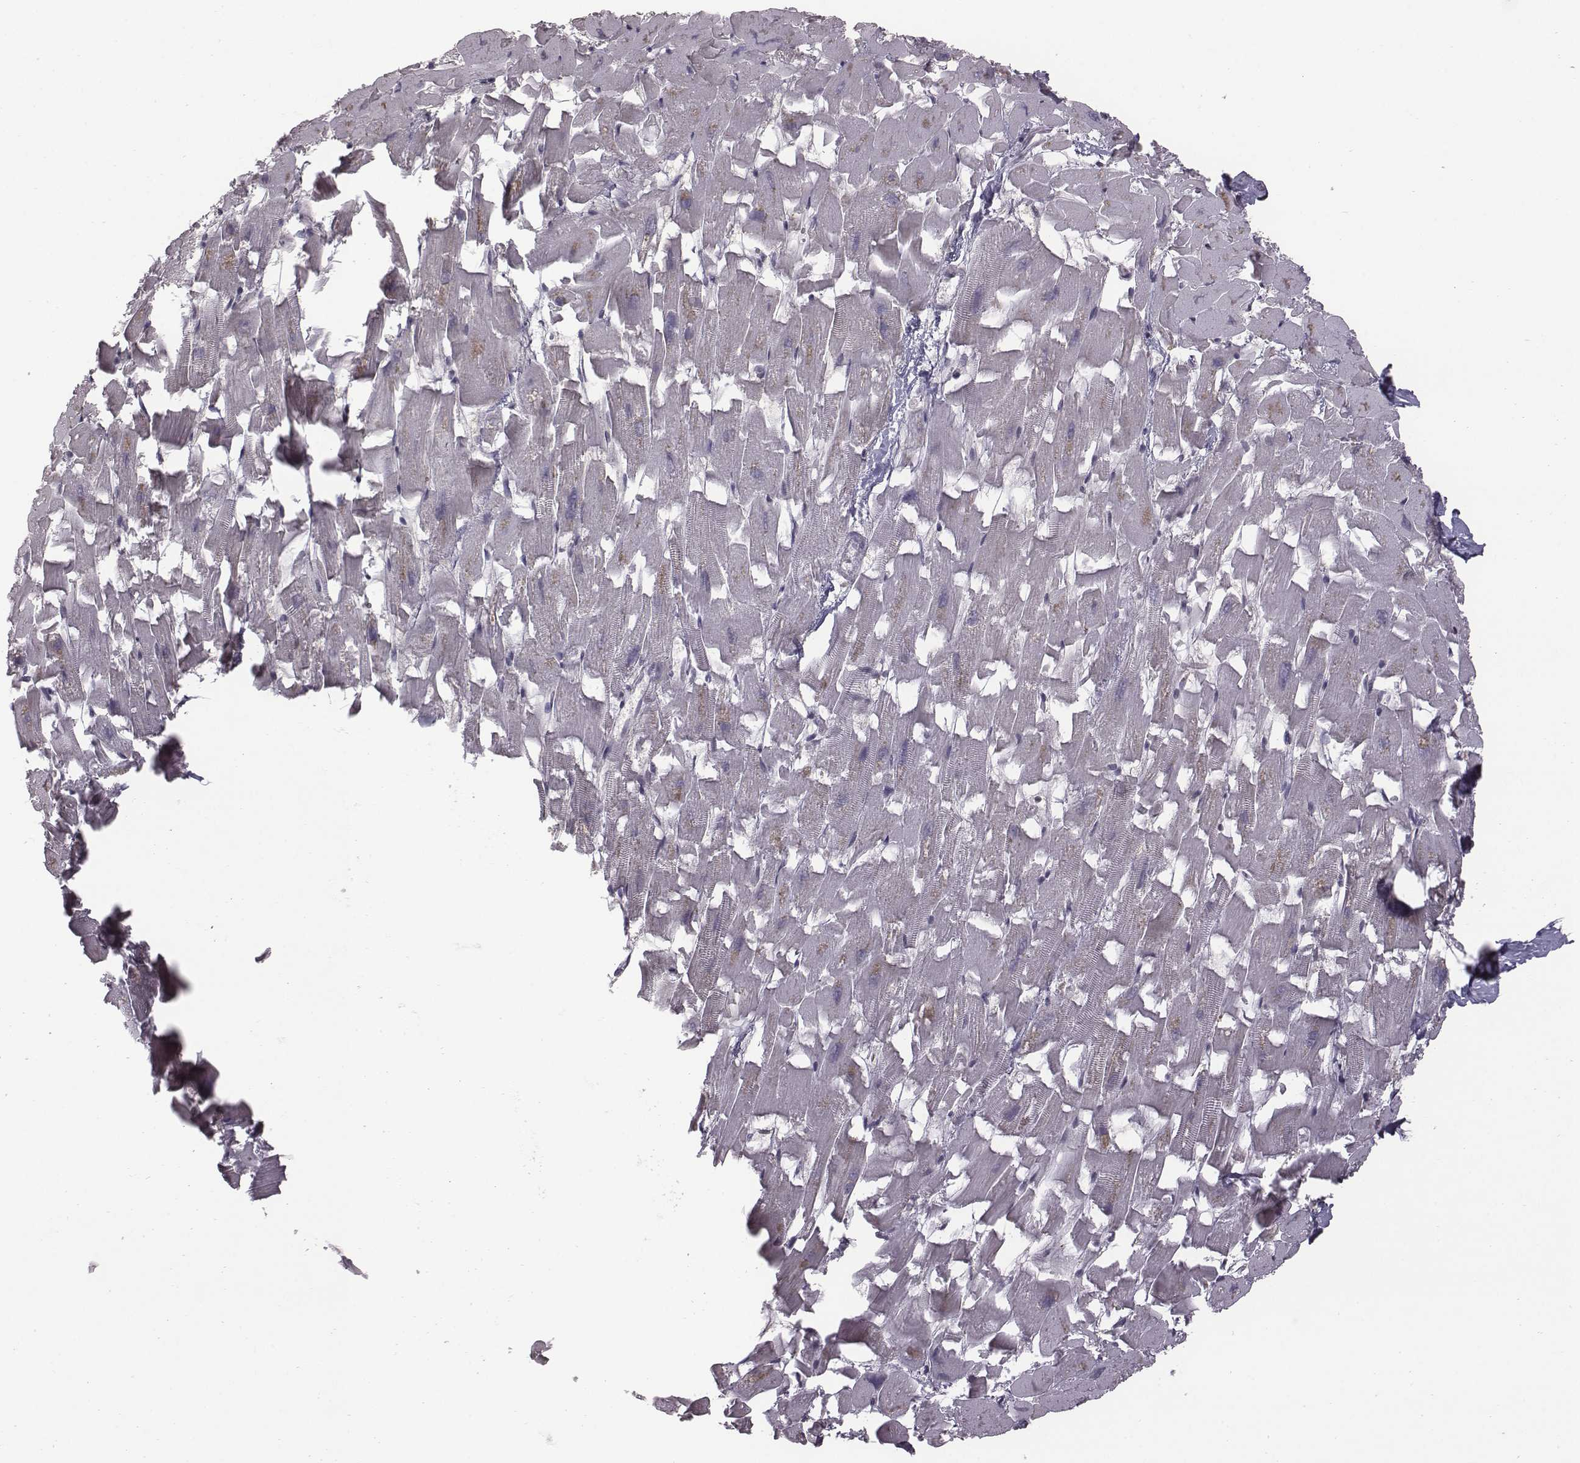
{"staining": {"intensity": "negative", "quantity": "none", "location": "none"}, "tissue": "heart muscle", "cell_type": "Cardiomyocytes", "image_type": "normal", "snomed": [{"axis": "morphology", "description": "Normal tissue, NOS"}, {"axis": "topography", "description": "Heart"}], "caption": "An image of heart muscle stained for a protein reveals no brown staining in cardiomyocytes. (DAB (3,3'-diaminobenzidine) immunohistochemistry (IHC), high magnification).", "gene": "BICDL1", "patient": {"sex": "female", "age": 64}}